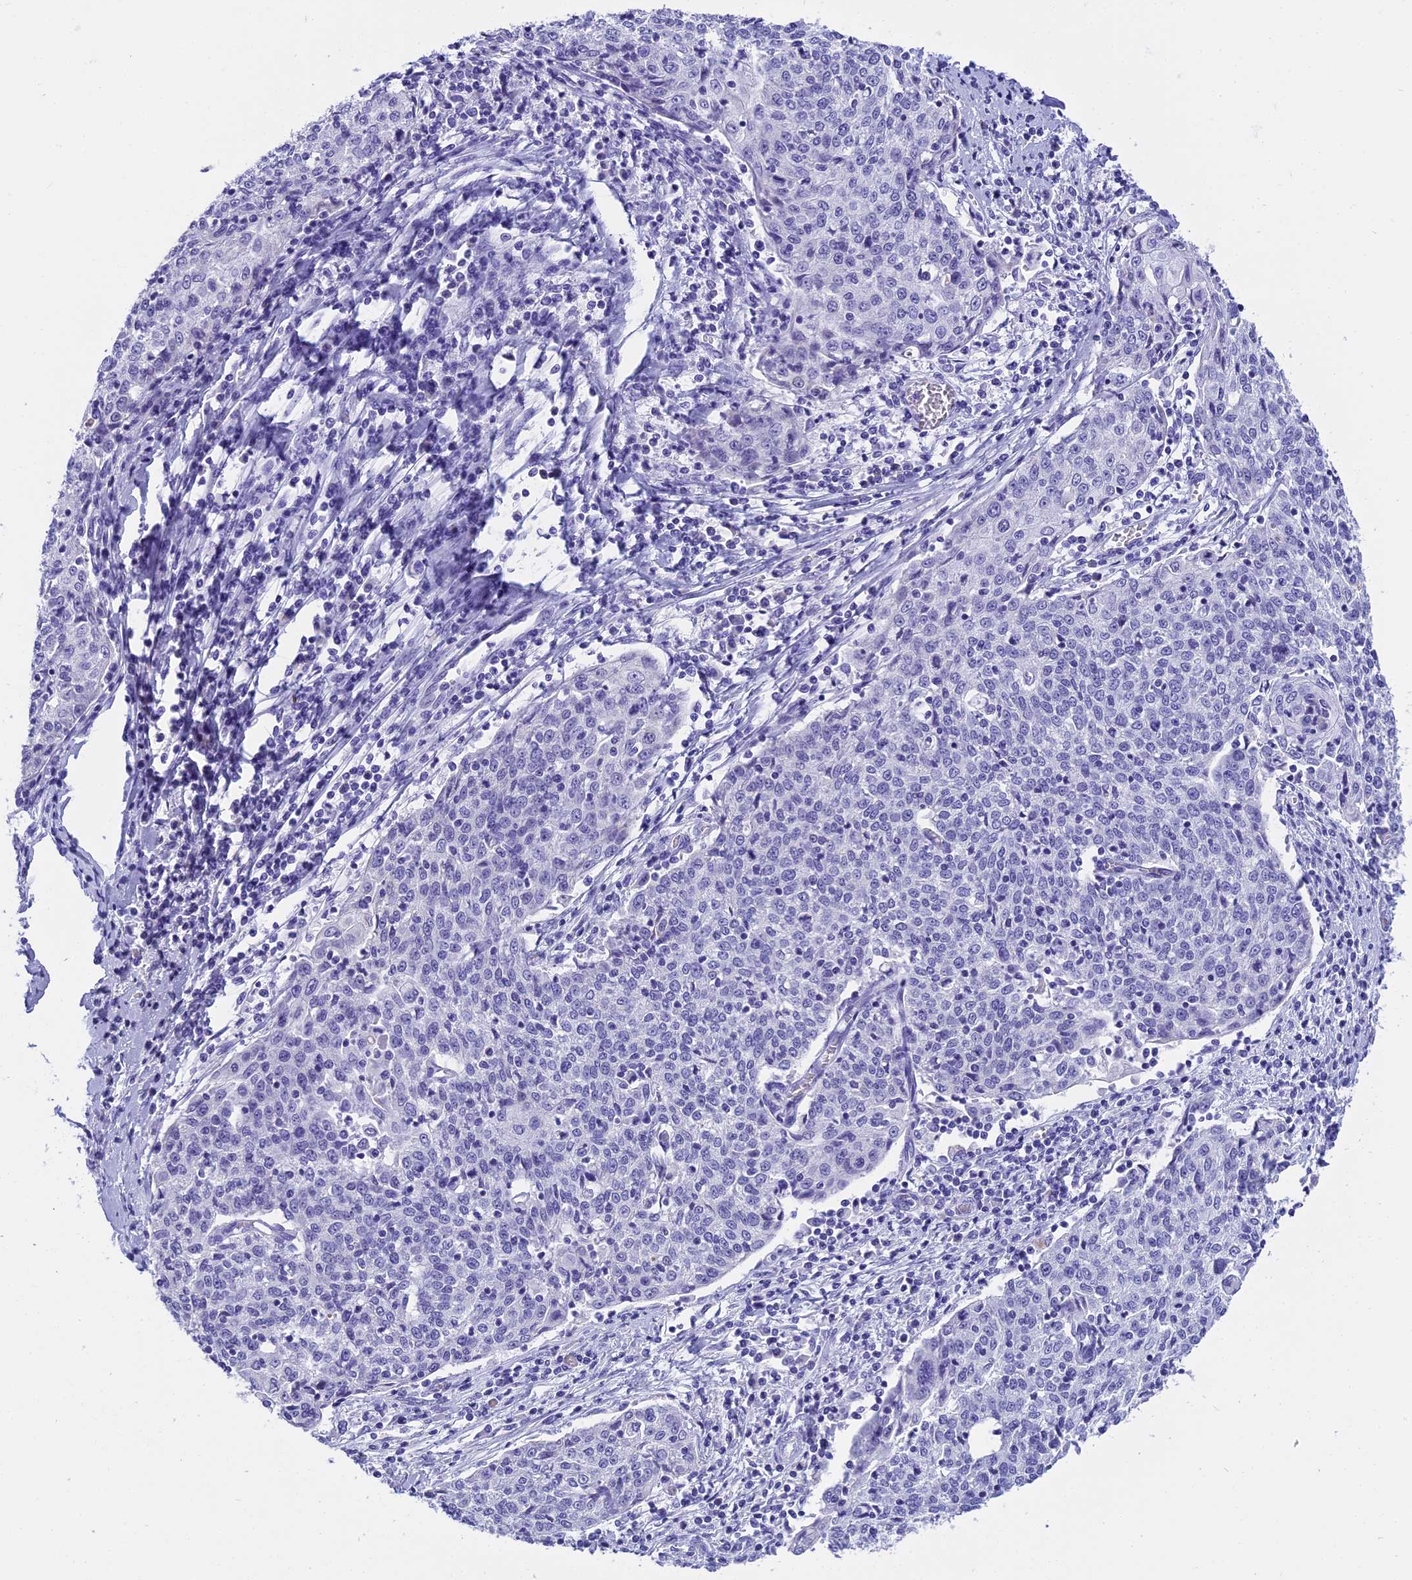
{"staining": {"intensity": "negative", "quantity": "none", "location": "none"}, "tissue": "cervical cancer", "cell_type": "Tumor cells", "image_type": "cancer", "snomed": [{"axis": "morphology", "description": "Squamous cell carcinoma, NOS"}, {"axis": "topography", "description": "Cervix"}], "caption": "Cervical cancer (squamous cell carcinoma) was stained to show a protein in brown. There is no significant positivity in tumor cells.", "gene": "KCTD14", "patient": {"sex": "female", "age": 48}}